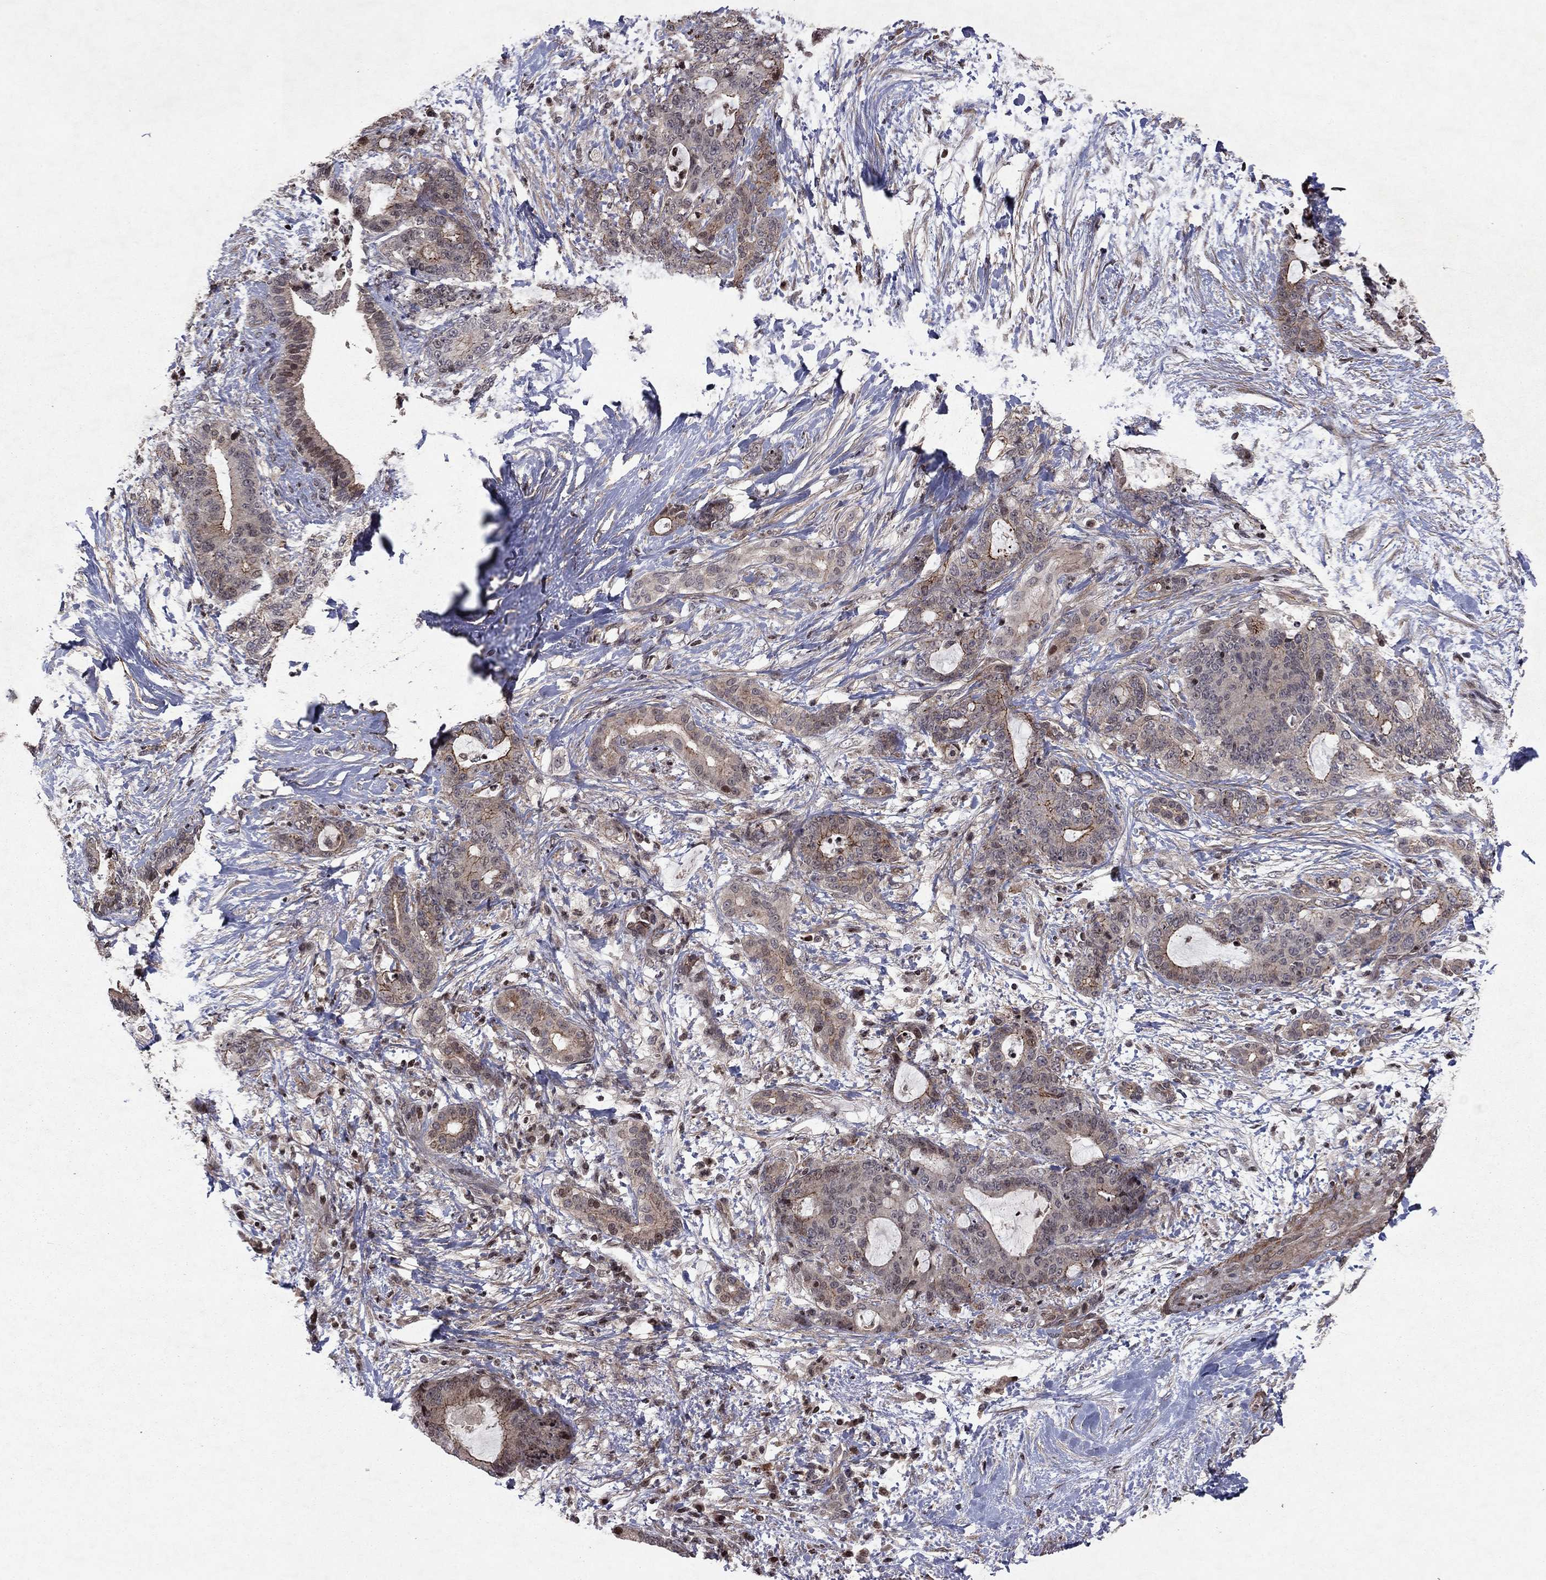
{"staining": {"intensity": "strong", "quantity": "<25%", "location": "cytoplasmic/membranous"}, "tissue": "liver cancer", "cell_type": "Tumor cells", "image_type": "cancer", "snomed": [{"axis": "morphology", "description": "Cholangiocarcinoma"}, {"axis": "topography", "description": "Liver"}], "caption": "Immunohistochemistry (IHC) of human cholangiocarcinoma (liver) displays medium levels of strong cytoplasmic/membranous staining in about <25% of tumor cells.", "gene": "SORBS1", "patient": {"sex": "female", "age": 73}}